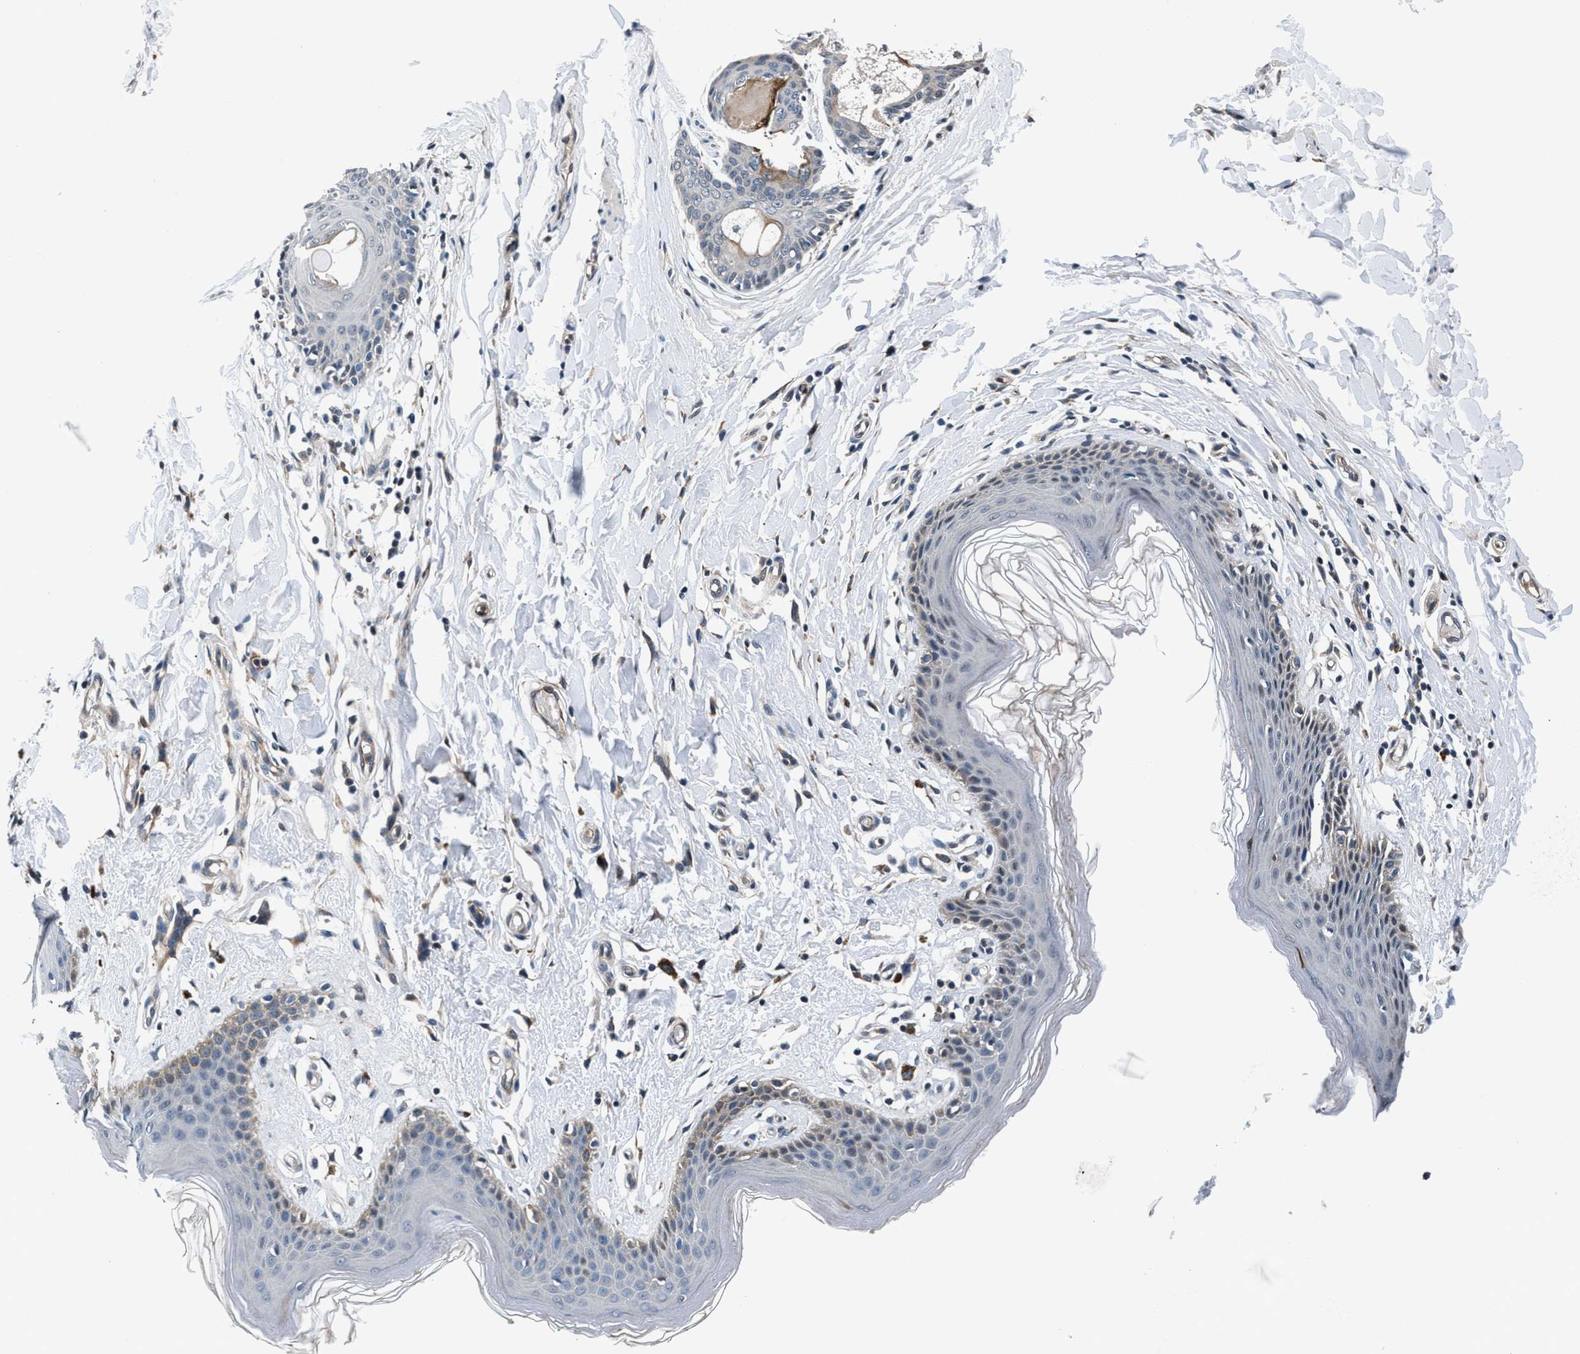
{"staining": {"intensity": "weak", "quantity": "25%-75%", "location": "cytoplasmic/membranous"}, "tissue": "skin", "cell_type": "Epidermal cells", "image_type": "normal", "snomed": [{"axis": "morphology", "description": "Normal tissue, NOS"}, {"axis": "topography", "description": "Vulva"}], "caption": "Protein staining displays weak cytoplasmic/membranous positivity in approximately 25%-75% of epidermal cells in unremarkable skin.", "gene": "PRPSAP2", "patient": {"sex": "female", "age": 66}}